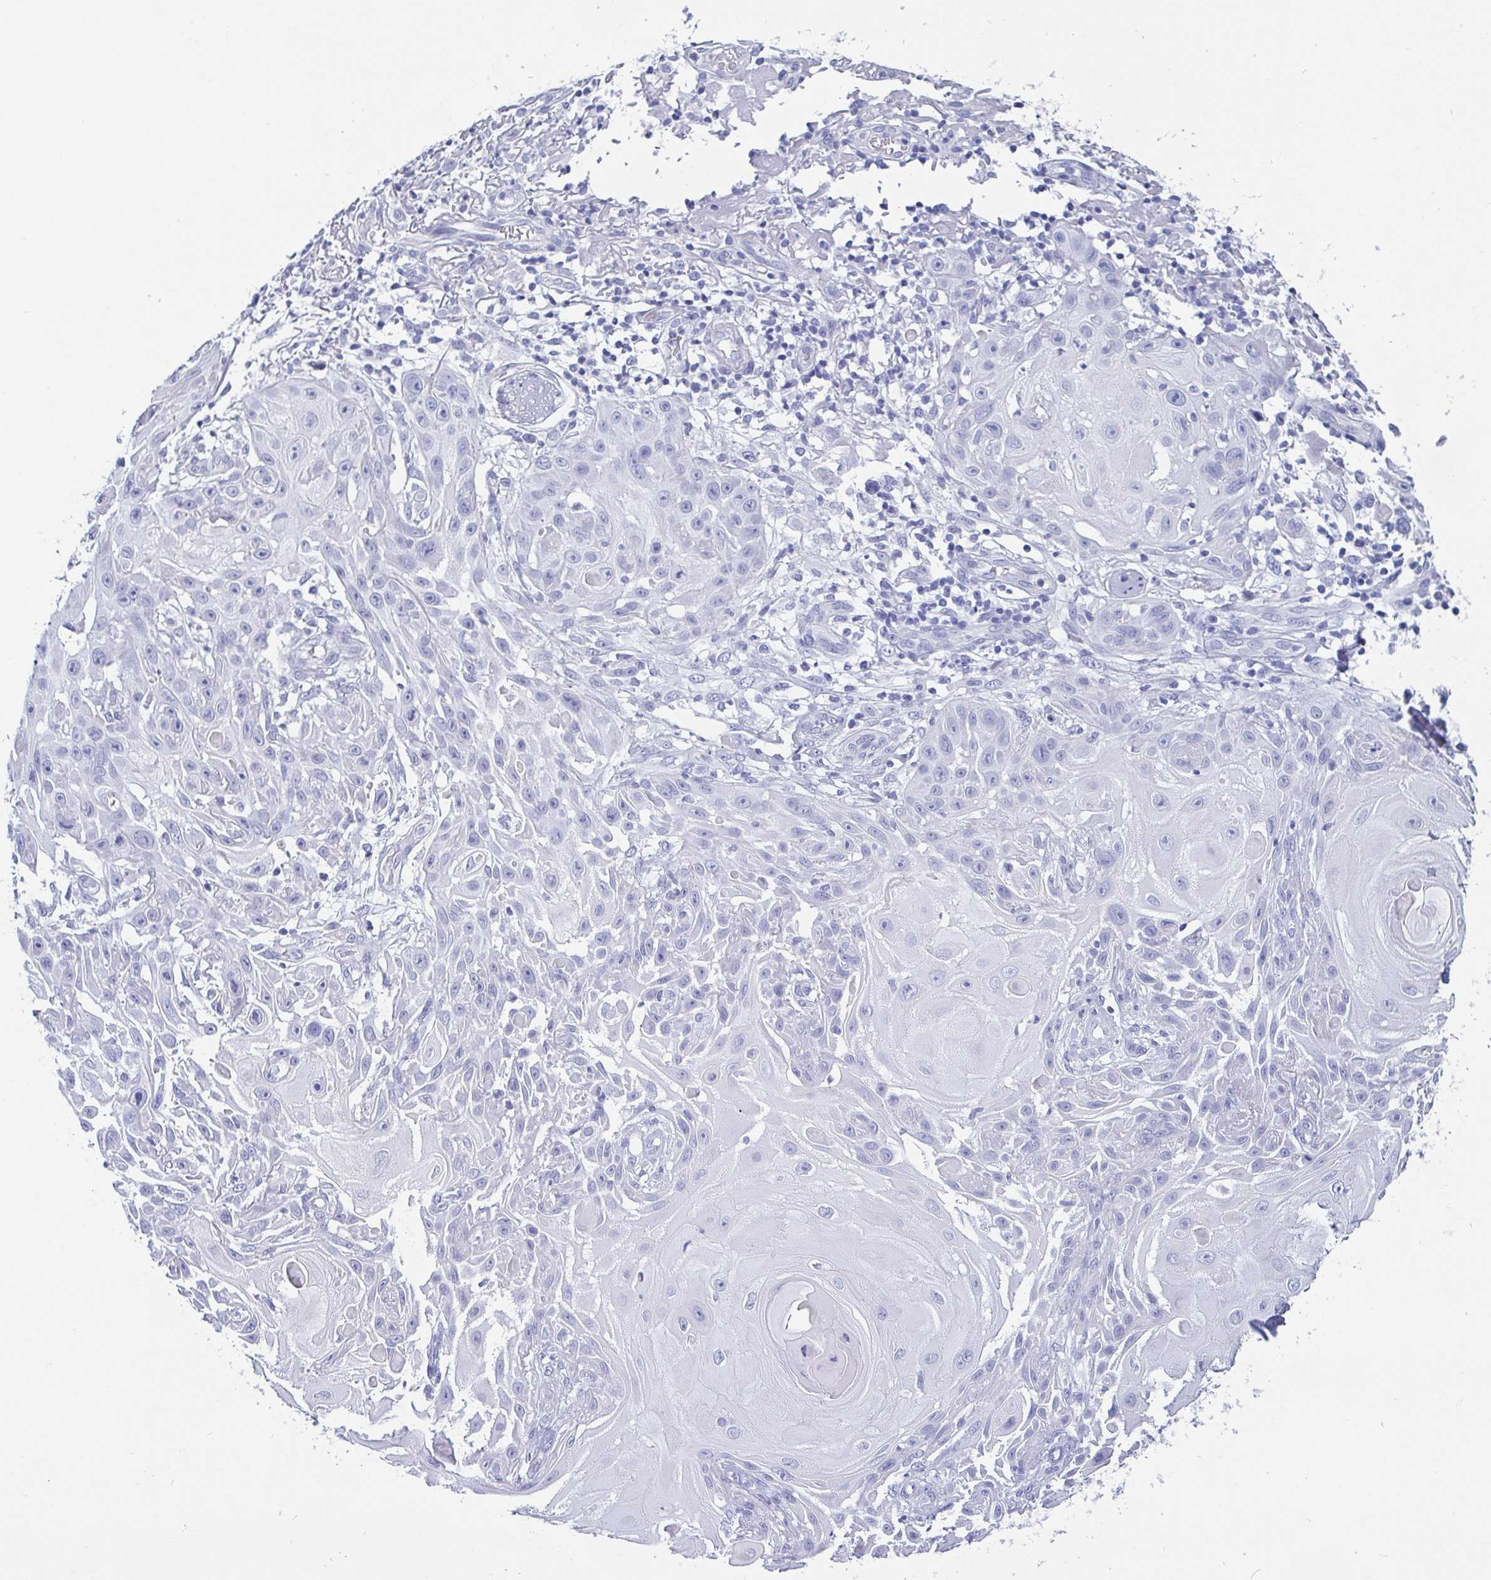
{"staining": {"intensity": "negative", "quantity": "none", "location": "none"}, "tissue": "skin cancer", "cell_type": "Tumor cells", "image_type": "cancer", "snomed": [{"axis": "morphology", "description": "Squamous cell carcinoma, NOS"}, {"axis": "topography", "description": "Skin"}], "caption": "This is an IHC image of skin cancer (squamous cell carcinoma). There is no positivity in tumor cells.", "gene": "SCGN", "patient": {"sex": "female", "age": 91}}